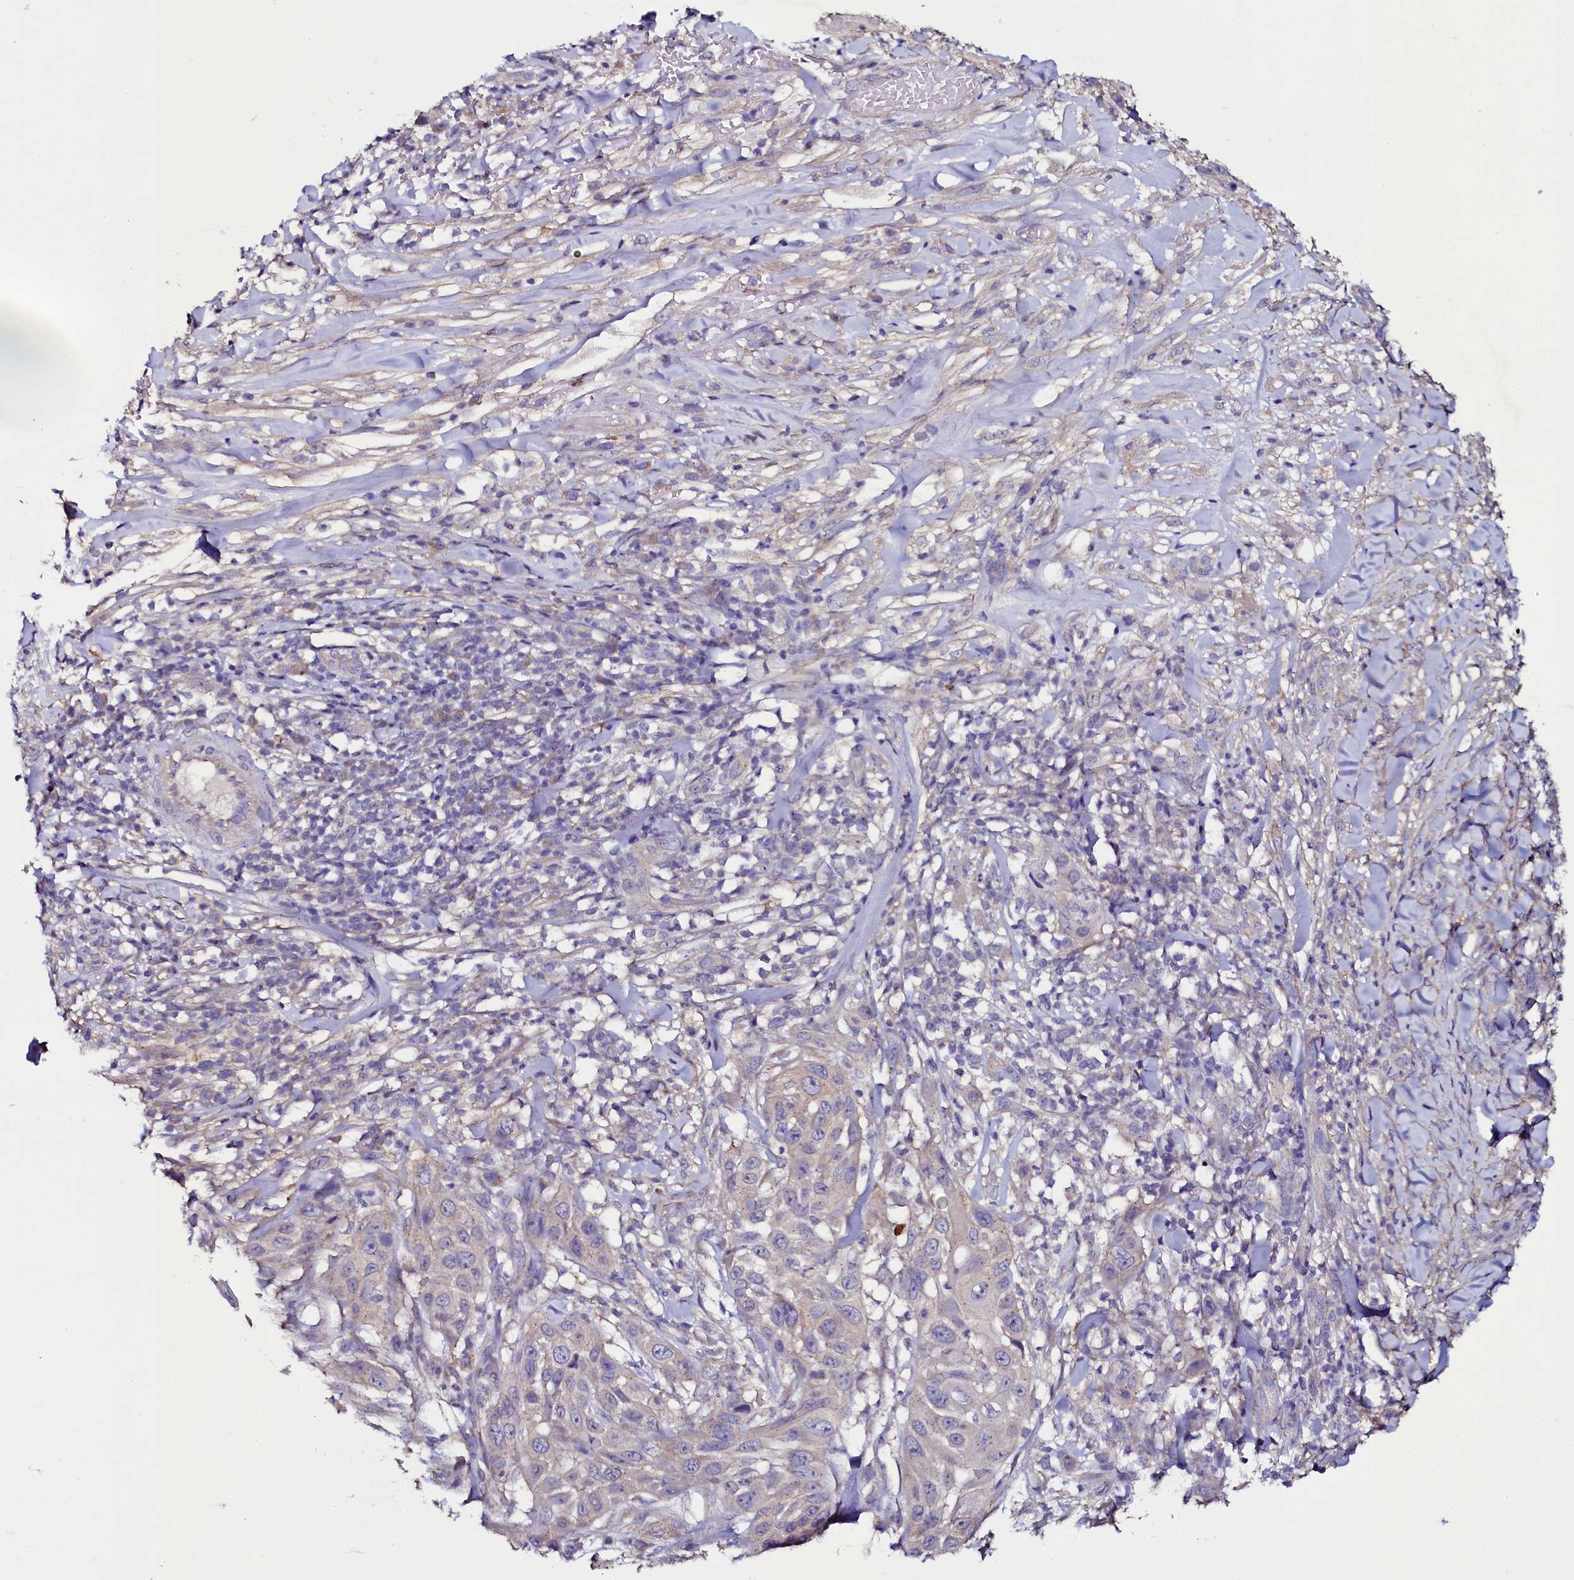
{"staining": {"intensity": "weak", "quantity": "<25%", "location": "cytoplasmic/membranous"}, "tissue": "skin cancer", "cell_type": "Tumor cells", "image_type": "cancer", "snomed": [{"axis": "morphology", "description": "Squamous cell carcinoma, NOS"}, {"axis": "topography", "description": "Skin"}], "caption": "Immunohistochemistry (IHC) image of human squamous cell carcinoma (skin) stained for a protein (brown), which reveals no staining in tumor cells. Brightfield microscopy of IHC stained with DAB (brown) and hematoxylin (blue), captured at high magnification.", "gene": "USPL1", "patient": {"sex": "female", "age": 44}}